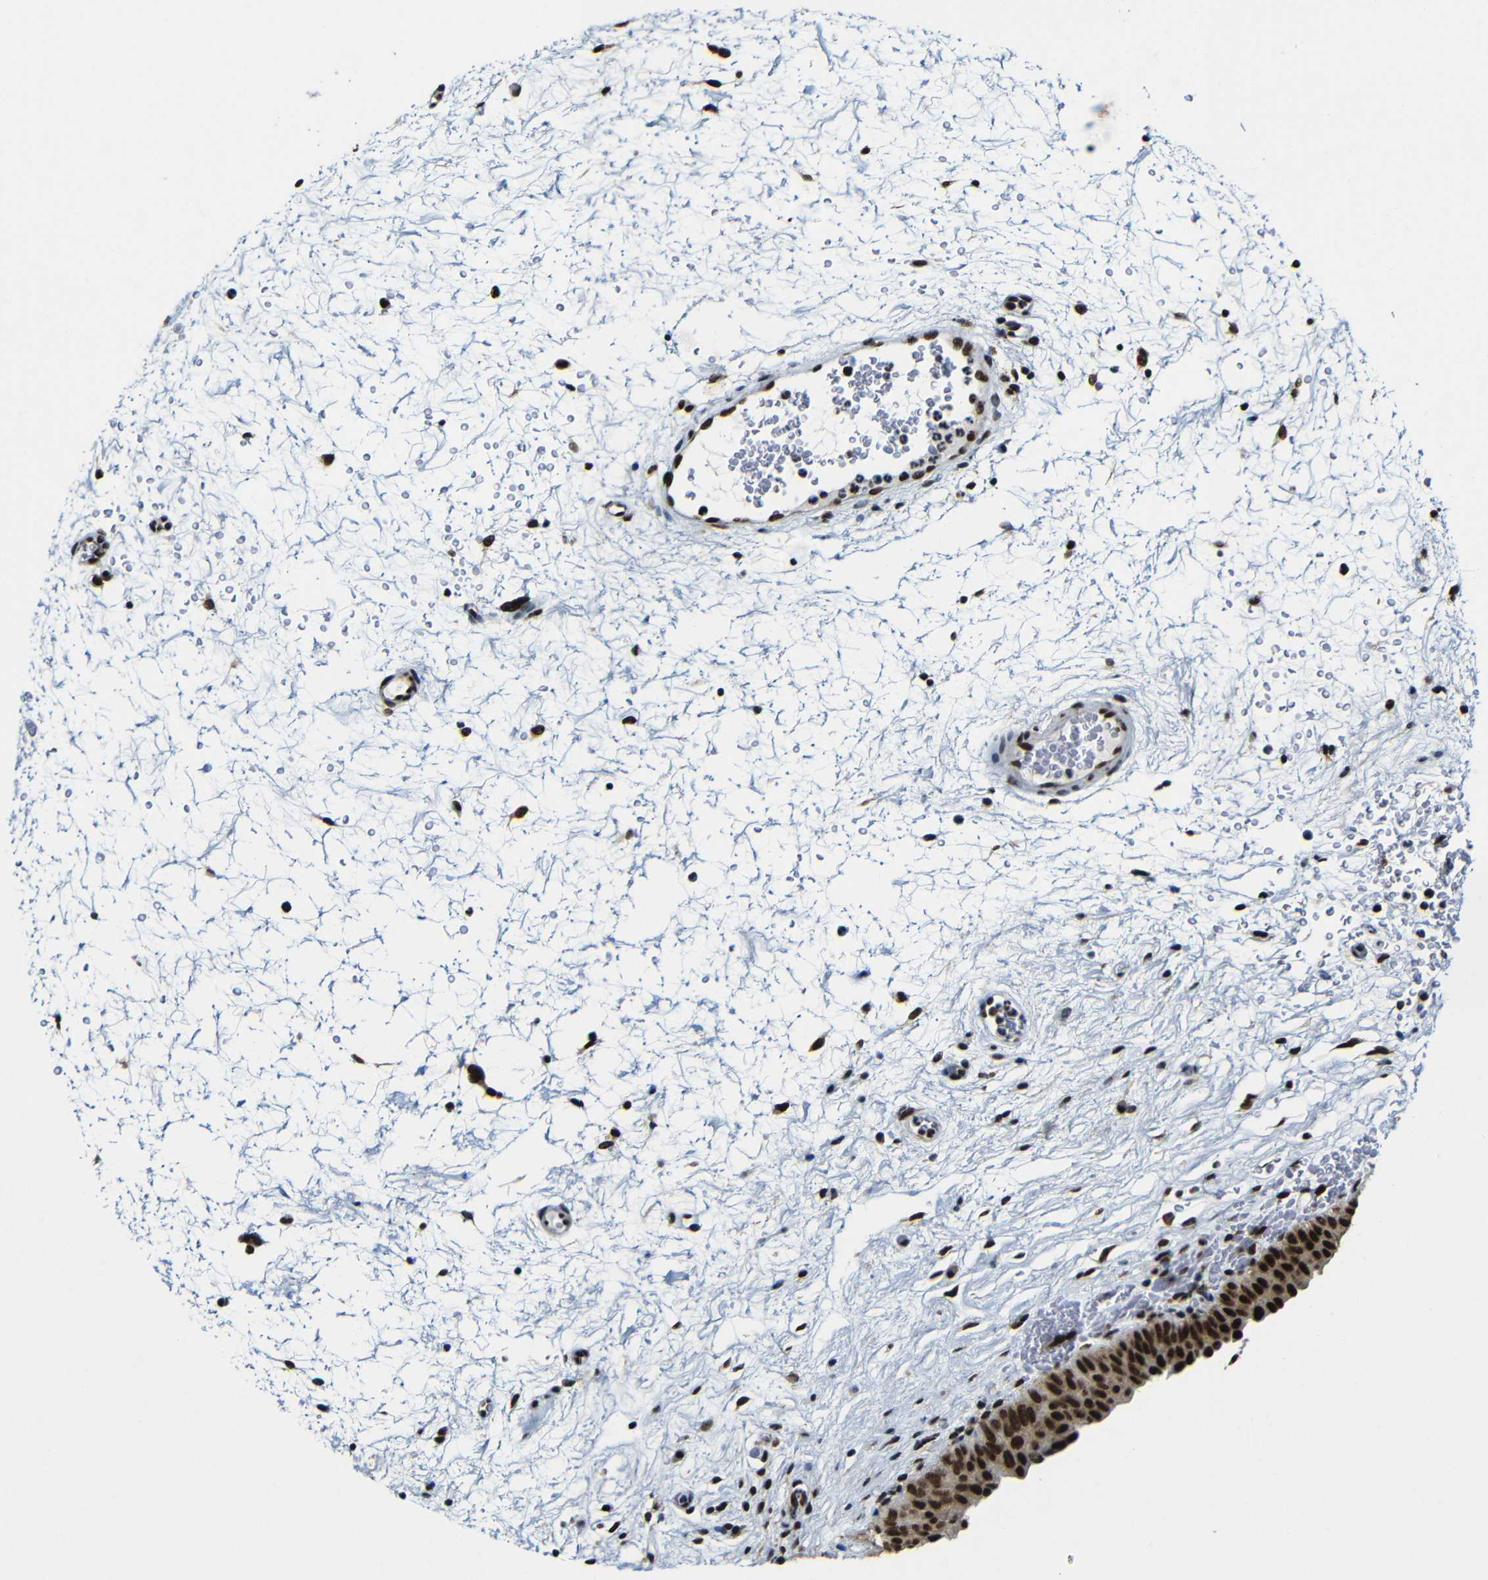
{"staining": {"intensity": "strong", "quantity": ">75%", "location": "nuclear"}, "tissue": "urinary bladder", "cell_type": "Urothelial cells", "image_type": "normal", "snomed": [{"axis": "morphology", "description": "Normal tissue, NOS"}, {"axis": "topography", "description": "Urinary bladder"}], "caption": "Benign urinary bladder was stained to show a protein in brown. There is high levels of strong nuclear staining in about >75% of urothelial cells.", "gene": "PTBP1", "patient": {"sex": "male", "age": 46}}